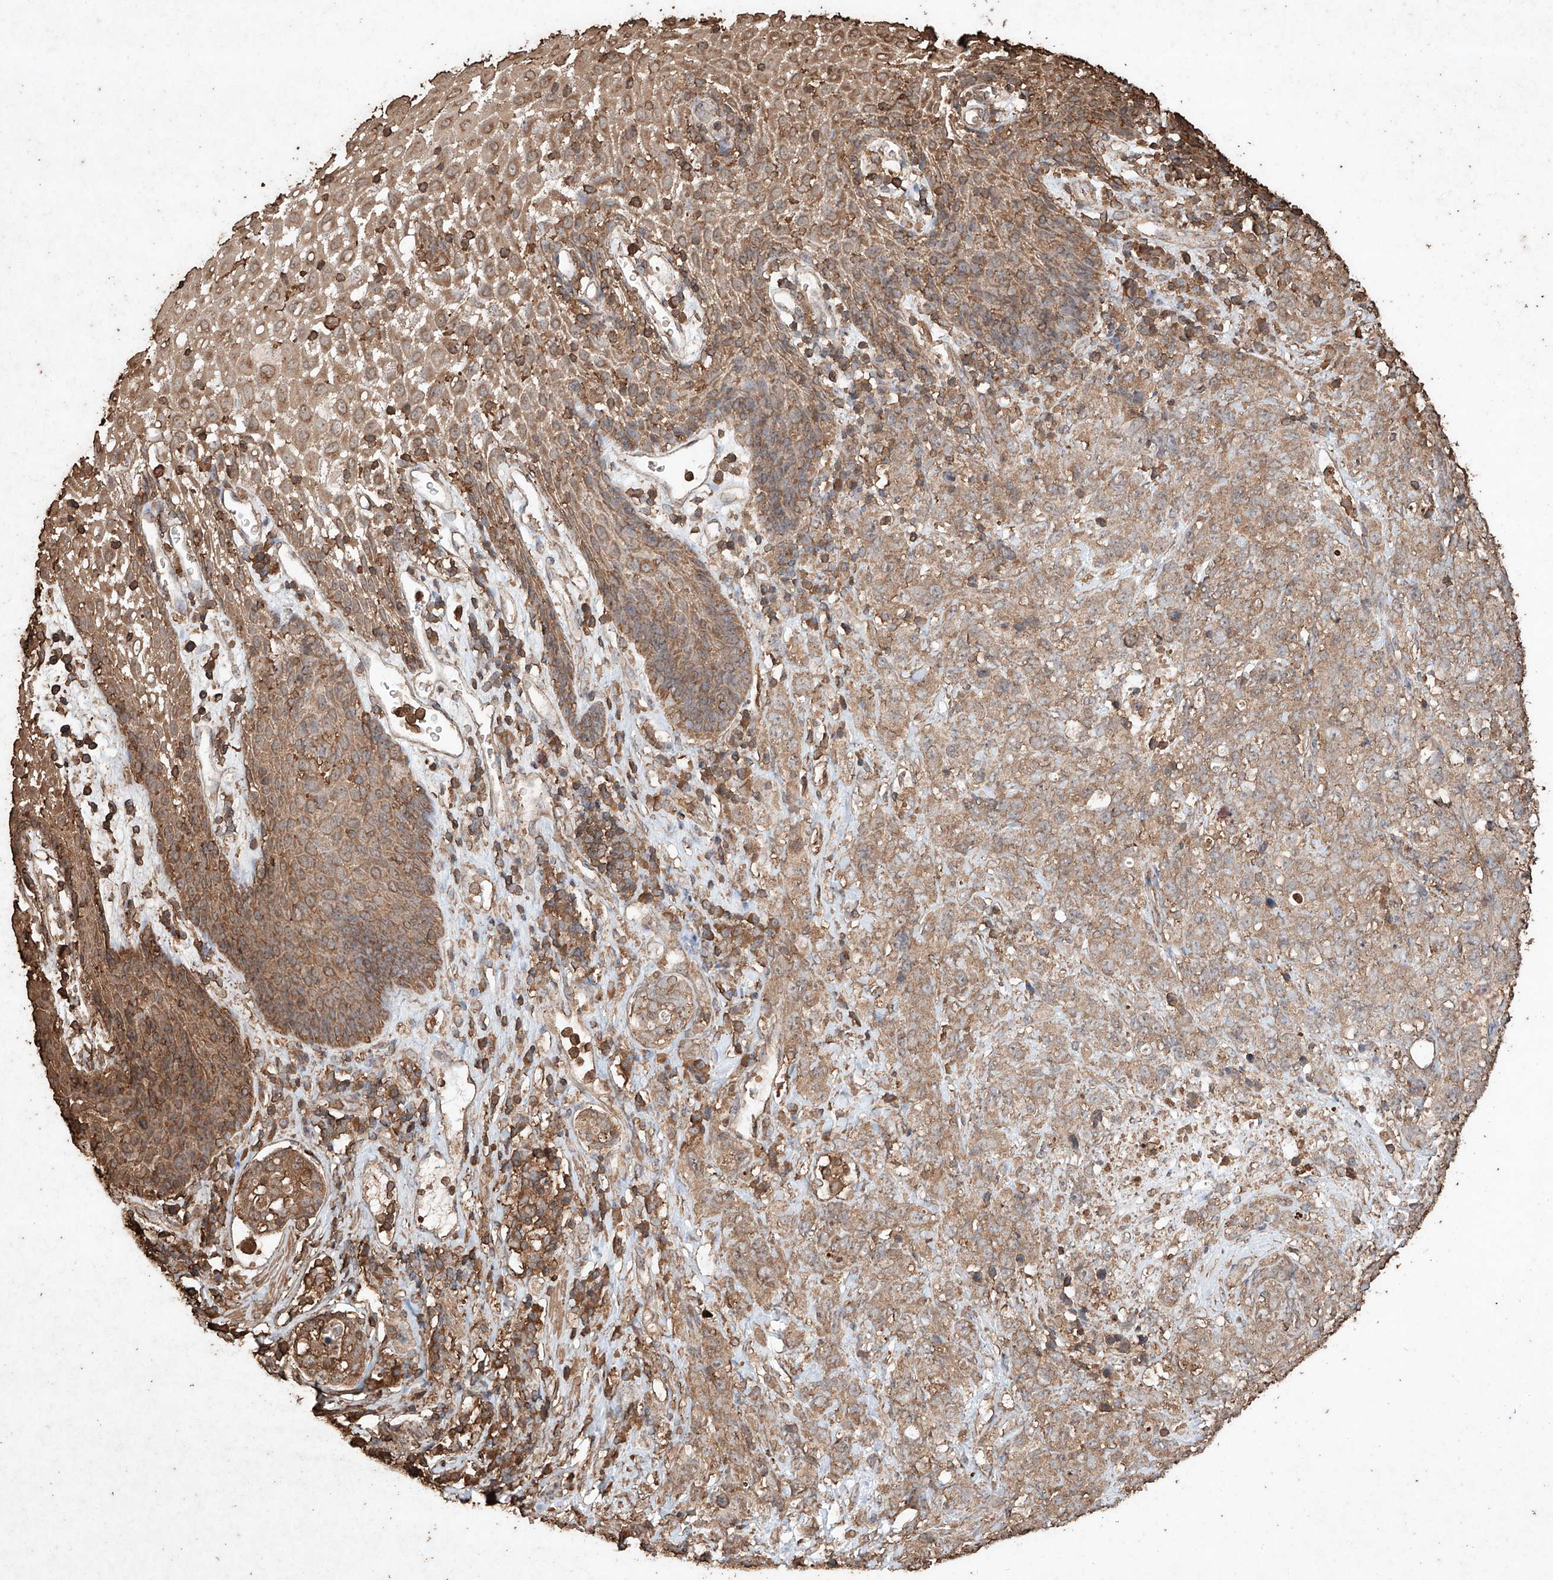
{"staining": {"intensity": "weak", "quantity": ">75%", "location": "cytoplasmic/membranous"}, "tissue": "stomach cancer", "cell_type": "Tumor cells", "image_type": "cancer", "snomed": [{"axis": "morphology", "description": "Adenocarcinoma, NOS"}, {"axis": "topography", "description": "Stomach"}], "caption": "IHC (DAB) staining of human stomach cancer reveals weak cytoplasmic/membranous protein positivity in about >75% of tumor cells.", "gene": "M6PR", "patient": {"sex": "male", "age": 48}}